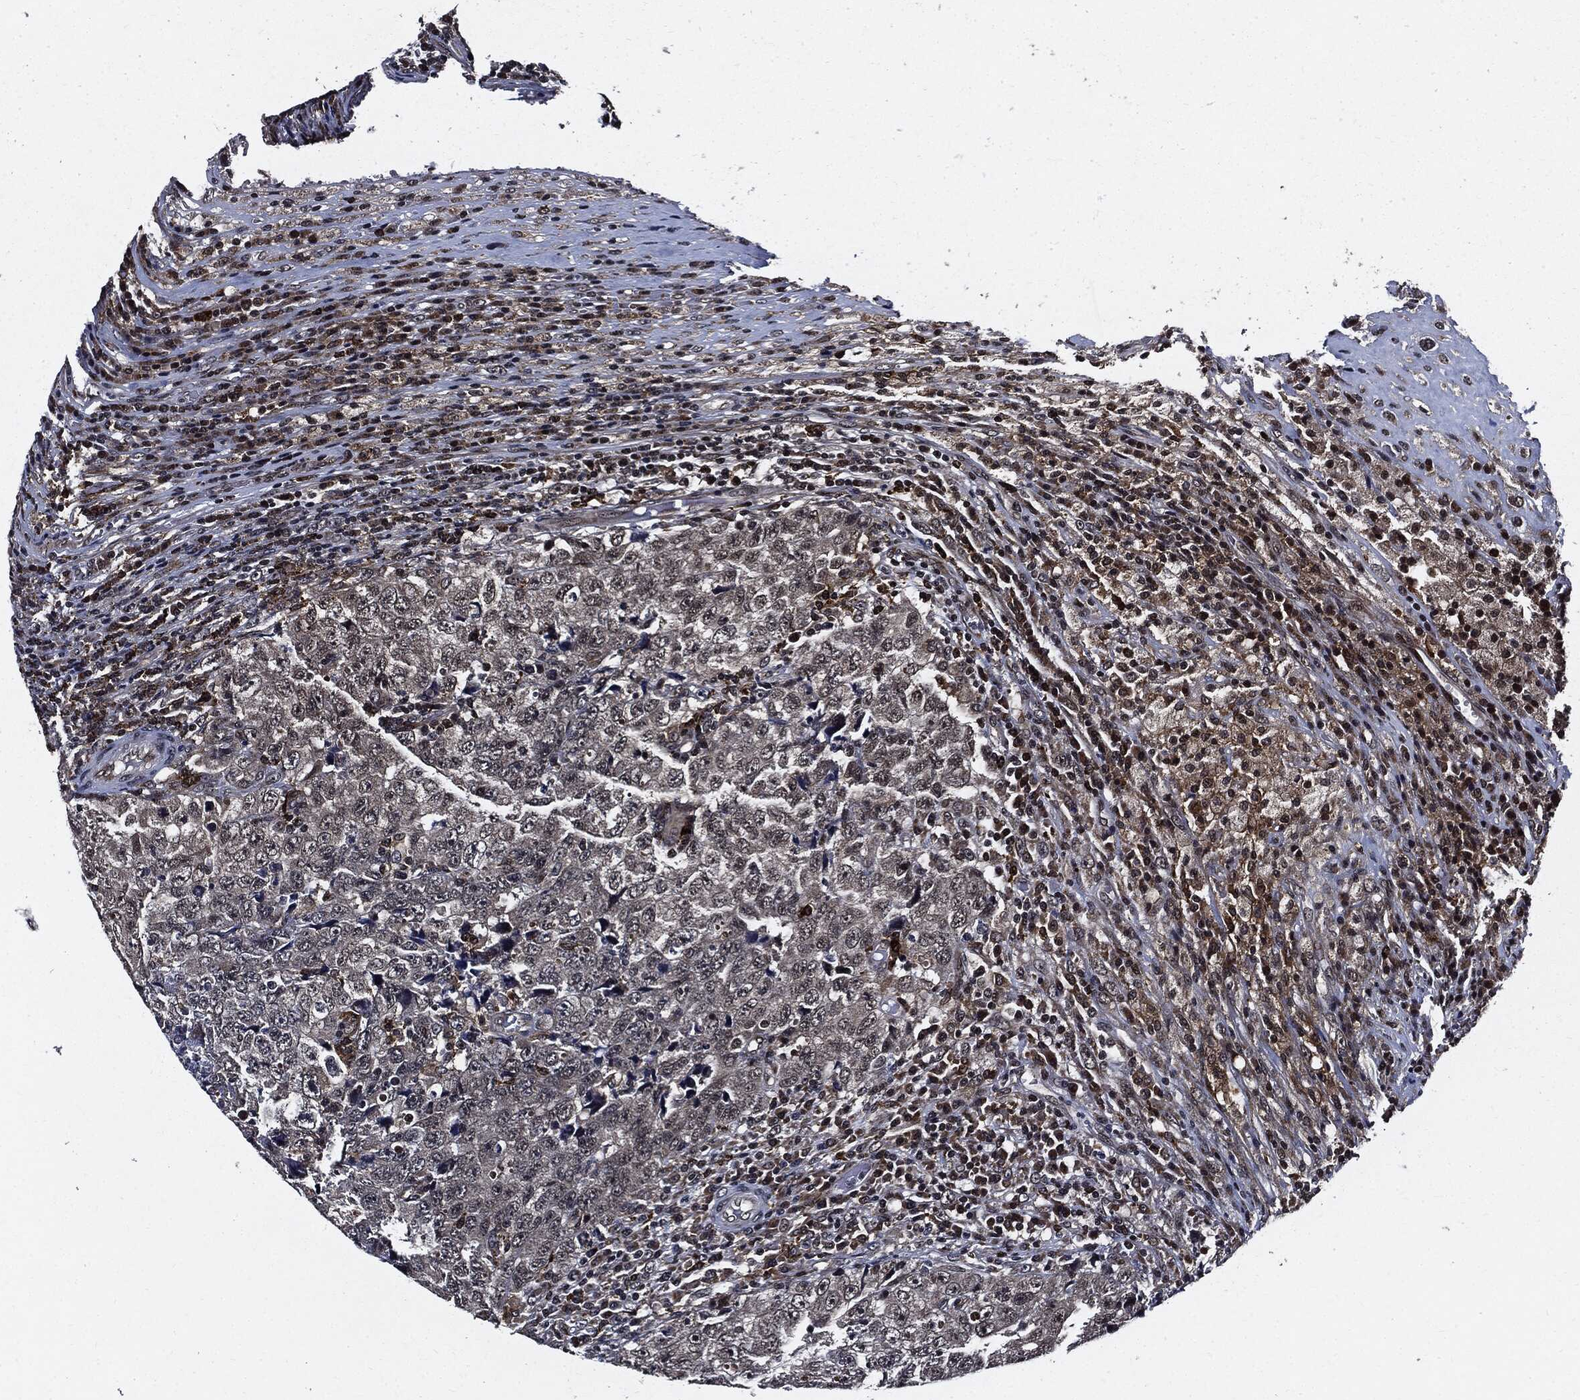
{"staining": {"intensity": "negative", "quantity": "none", "location": "none"}, "tissue": "testis cancer", "cell_type": "Tumor cells", "image_type": "cancer", "snomed": [{"axis": "morphology", "description": "Necrosis, NOS"}, {"axis": "morphology", "description": "Carcinoma, Embryonal, NOS"}, {"axis": "topography", "description": "Testis"}], "caption": "Photomicrograph shows no significant protein positivity in tumor cells of testis cancer.", "gene": "SUGT1", "patient": {"sex": "male", "age": 19}}